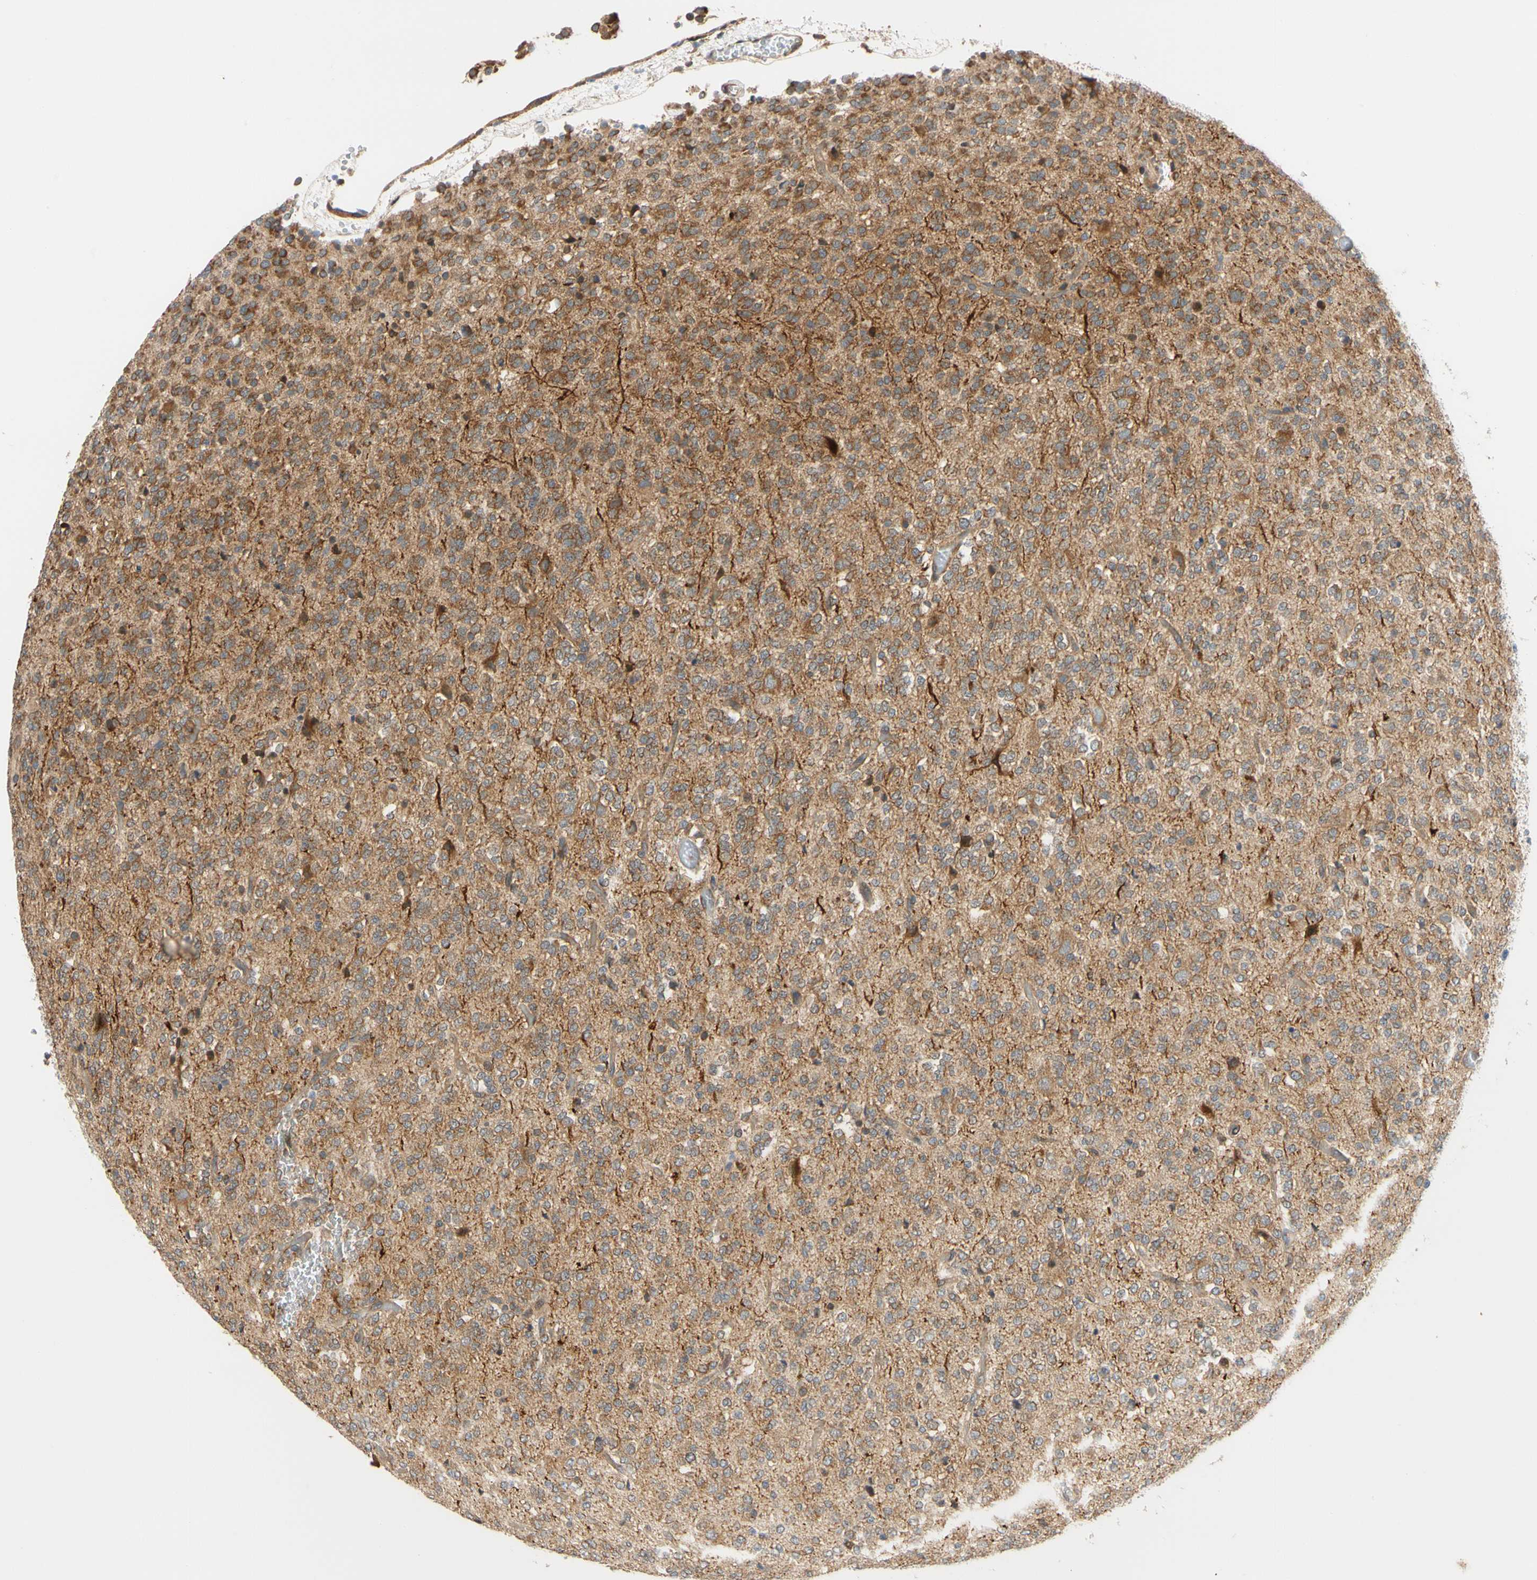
{"staining": {"intensity": "moderate", "quantity": "25%-75%", "location": "cytoplasmic/membranous"}, "tissue": "glioma", "cell_type": "Tumor cells", "image_type": "cancer", "snomed": [{"axis": "morphology", "description": "Glioma, malignant, Low grade"}, {"axis": "topography", "description": "Brain"}], "caption": "DAB immunohistochemical staining of human glioma exhibits moderate cytoplasmic/membranous protein positivity in approximately 25%-75% of tumor cells.", "gene": "ANKHD1", "patient": {"sex": "male", "age": 38}}